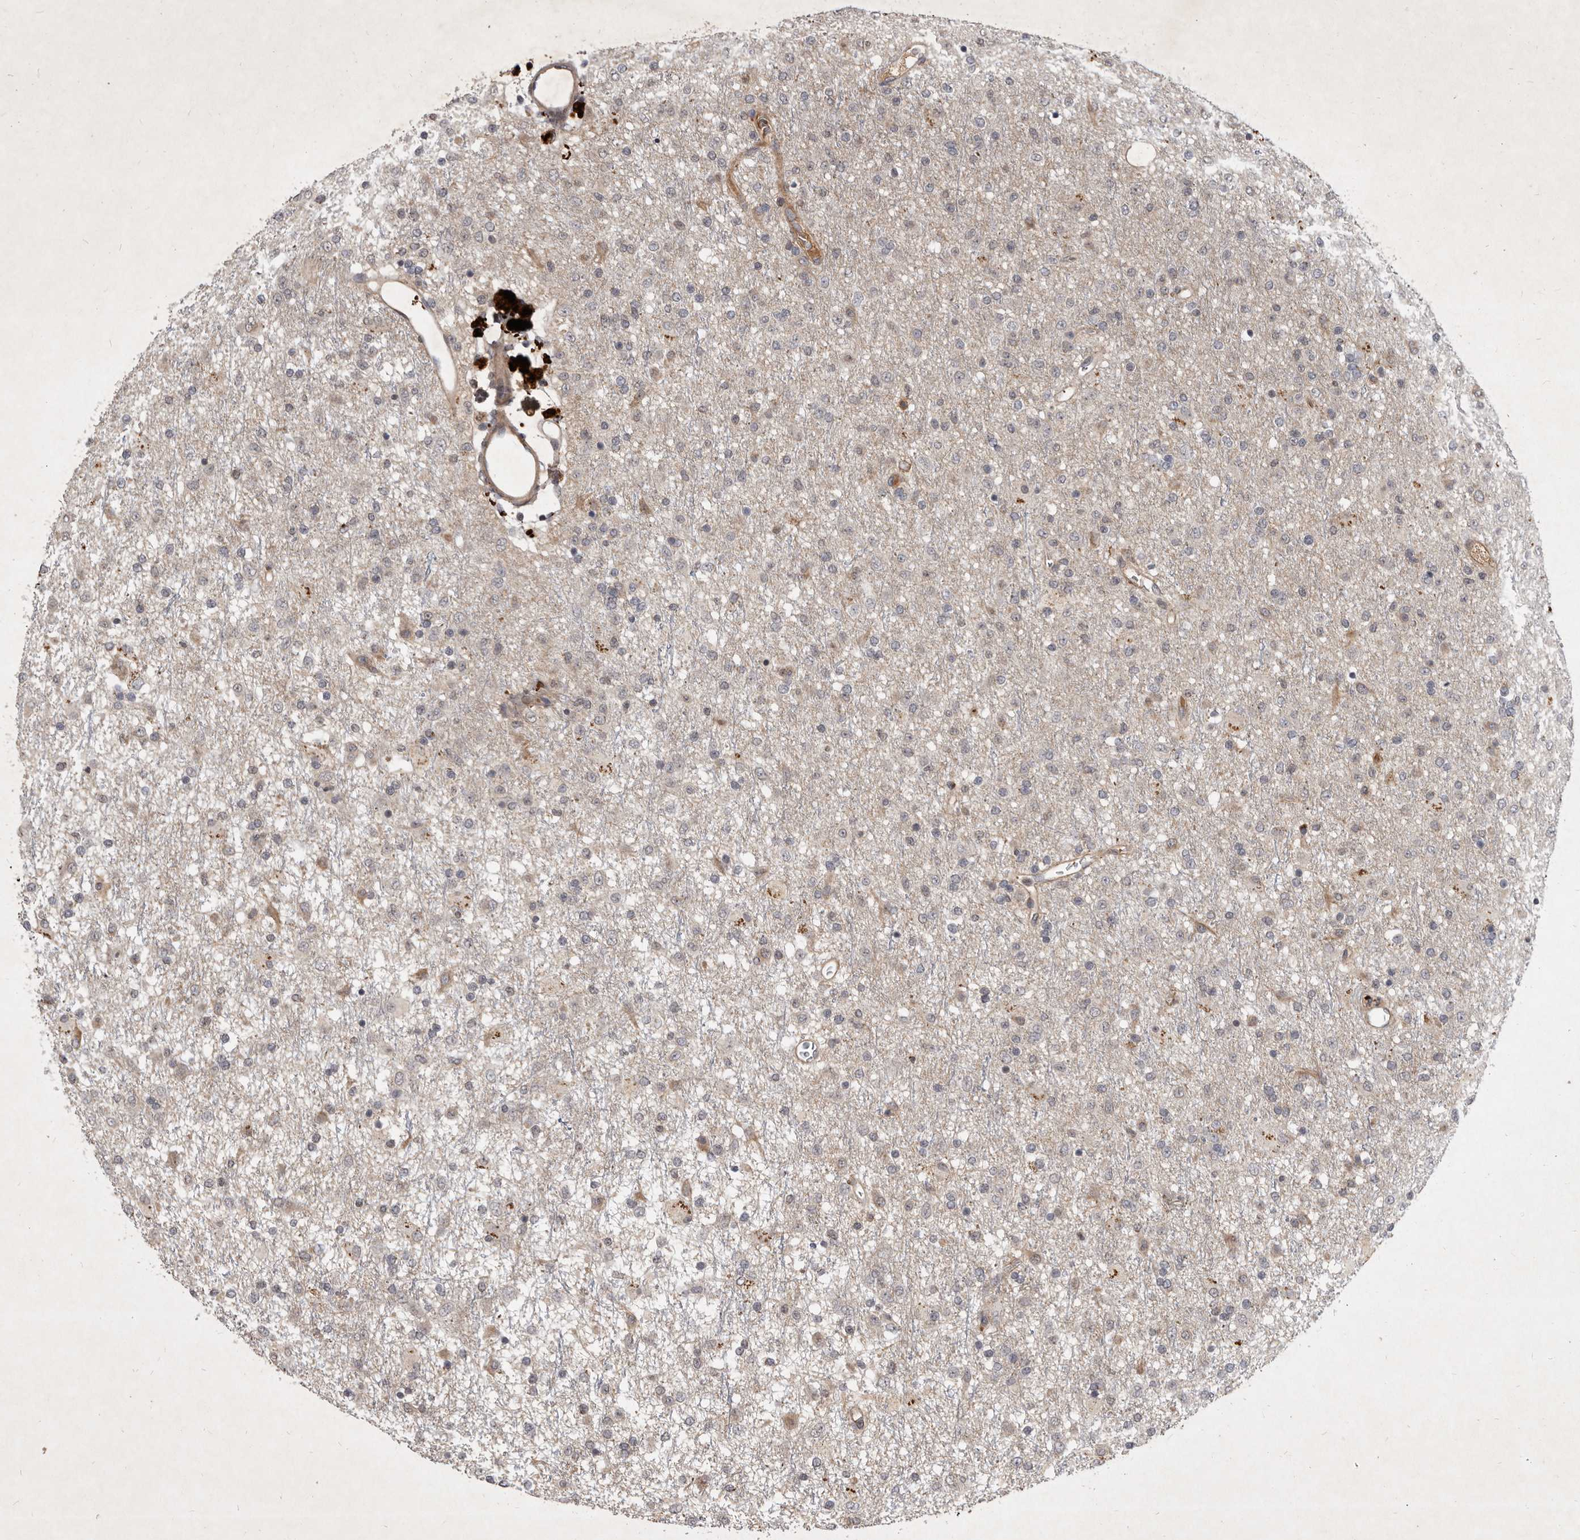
{"staining": {"intensity": "weak", "quantity": "<25%", "location": "cytoplasmic/membranous"}, "tissue": "glioma", "cell_type": "Tumor cells", "image_type": "cancer", "snomed": [{"axis": "morphology", "description": "Glioma, malignant, Low grade"}, {"axis": "topography", "description": "Brain"}], "caption": "A high-resolution photomicrograph shows immunohistochemistry staining of glioma, which shows no significant positivity in tumor cells. Nuclei are stained in blue.", "gene": "DNAJC28", "patient": {"sex": "male", "age": 65}}